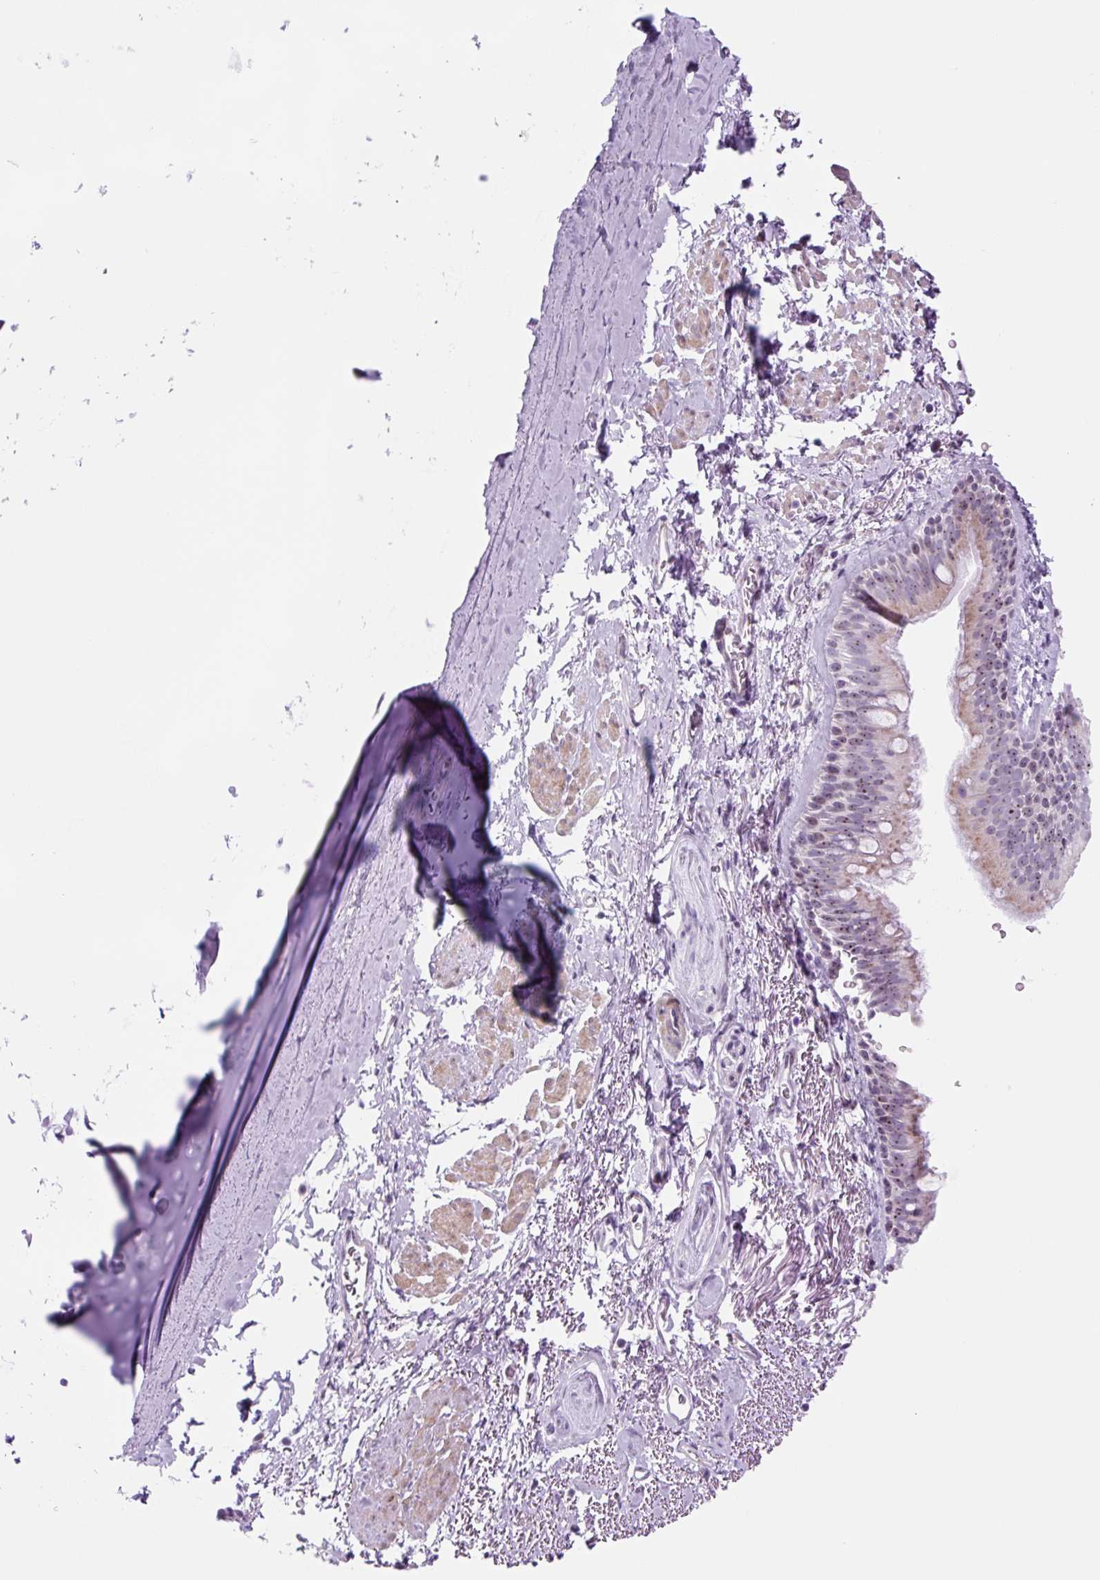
{"staining": {"intensity": "moderate", "quantity": "25%-75%", "location": "cytoplasmic/membranous,nuclear"}, "tissue": "bronchus", "cell_type": "Respiratory epithelial cells", "image_type": "normal", "snomed": [{"axis": "morphology", "description": "Normal tissue, NOS"}, {"axis": "topography", "description": "Bronchus"}], "caption": "A high-resolution histopathology image shows immunohistochemistry staining of benign bronchus, which demonstrates moderate cytoplasmic/membranous,nuclear staining in approximately 25%-75% of respiratory epithelial cells.", "gene": "RRS1", "patient": {"sex": "male", "age": 67}}